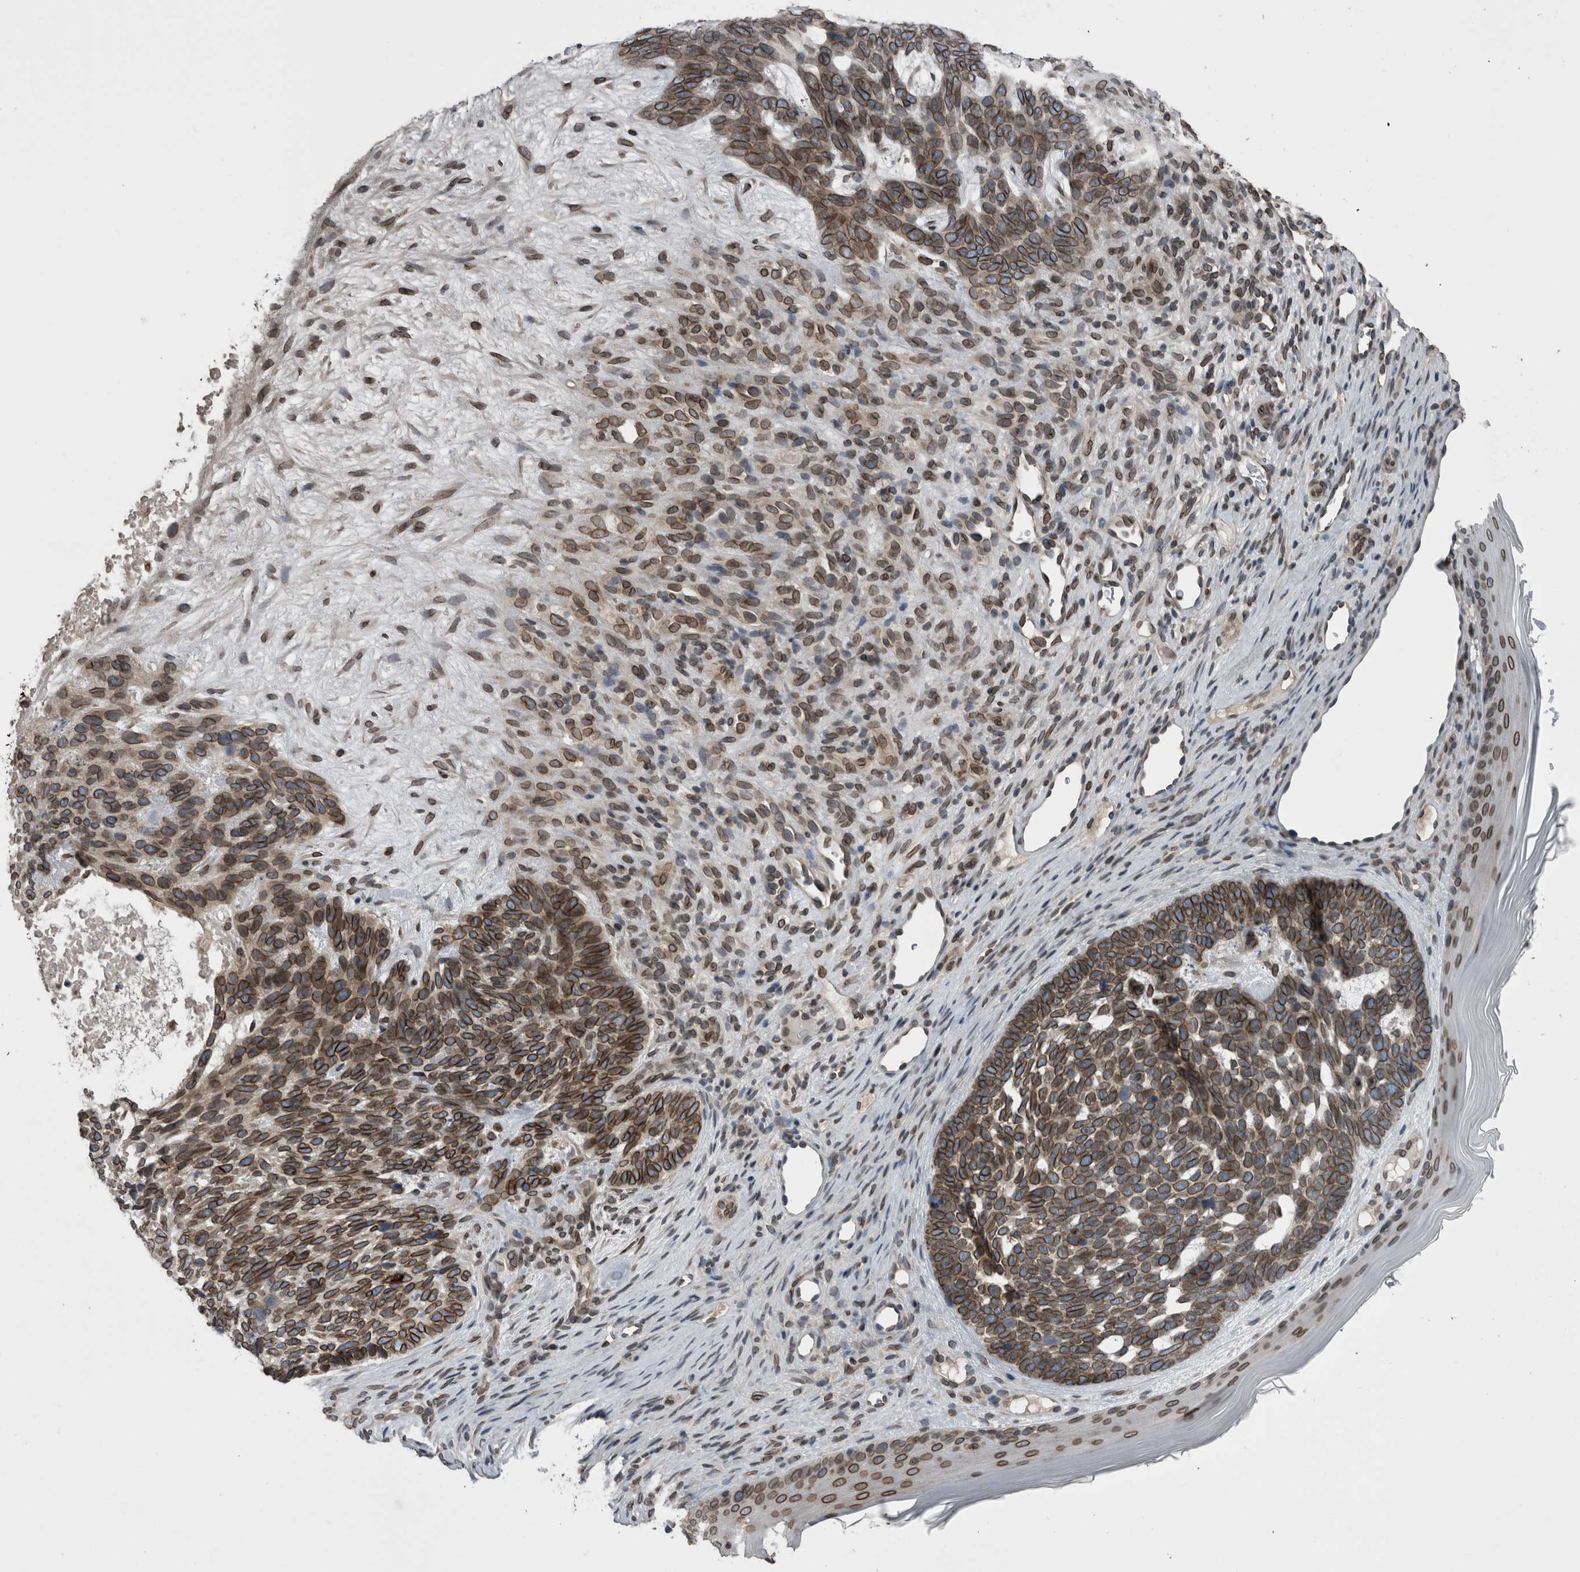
{"staining": {"intensity": "strong", "quantity": ">75%", "location": "cytoplasmic/membranous,nuclear"}, "tissue": "skin cancer", "cell_type": "Tumor cells", "image_type": "cancer", "snomed": [{"axis": "morphology", "description": "Basal cell carcinoma"}, {"axis": "topography", "description": "Skin"}], "caption": "Skin cancer tissue reveals strong cytoplasmic/membranous and nuclear positivity in about >75% of tumor cells", "gene": "RANBP2", "patient": {"sex": "female", "age": 85}}